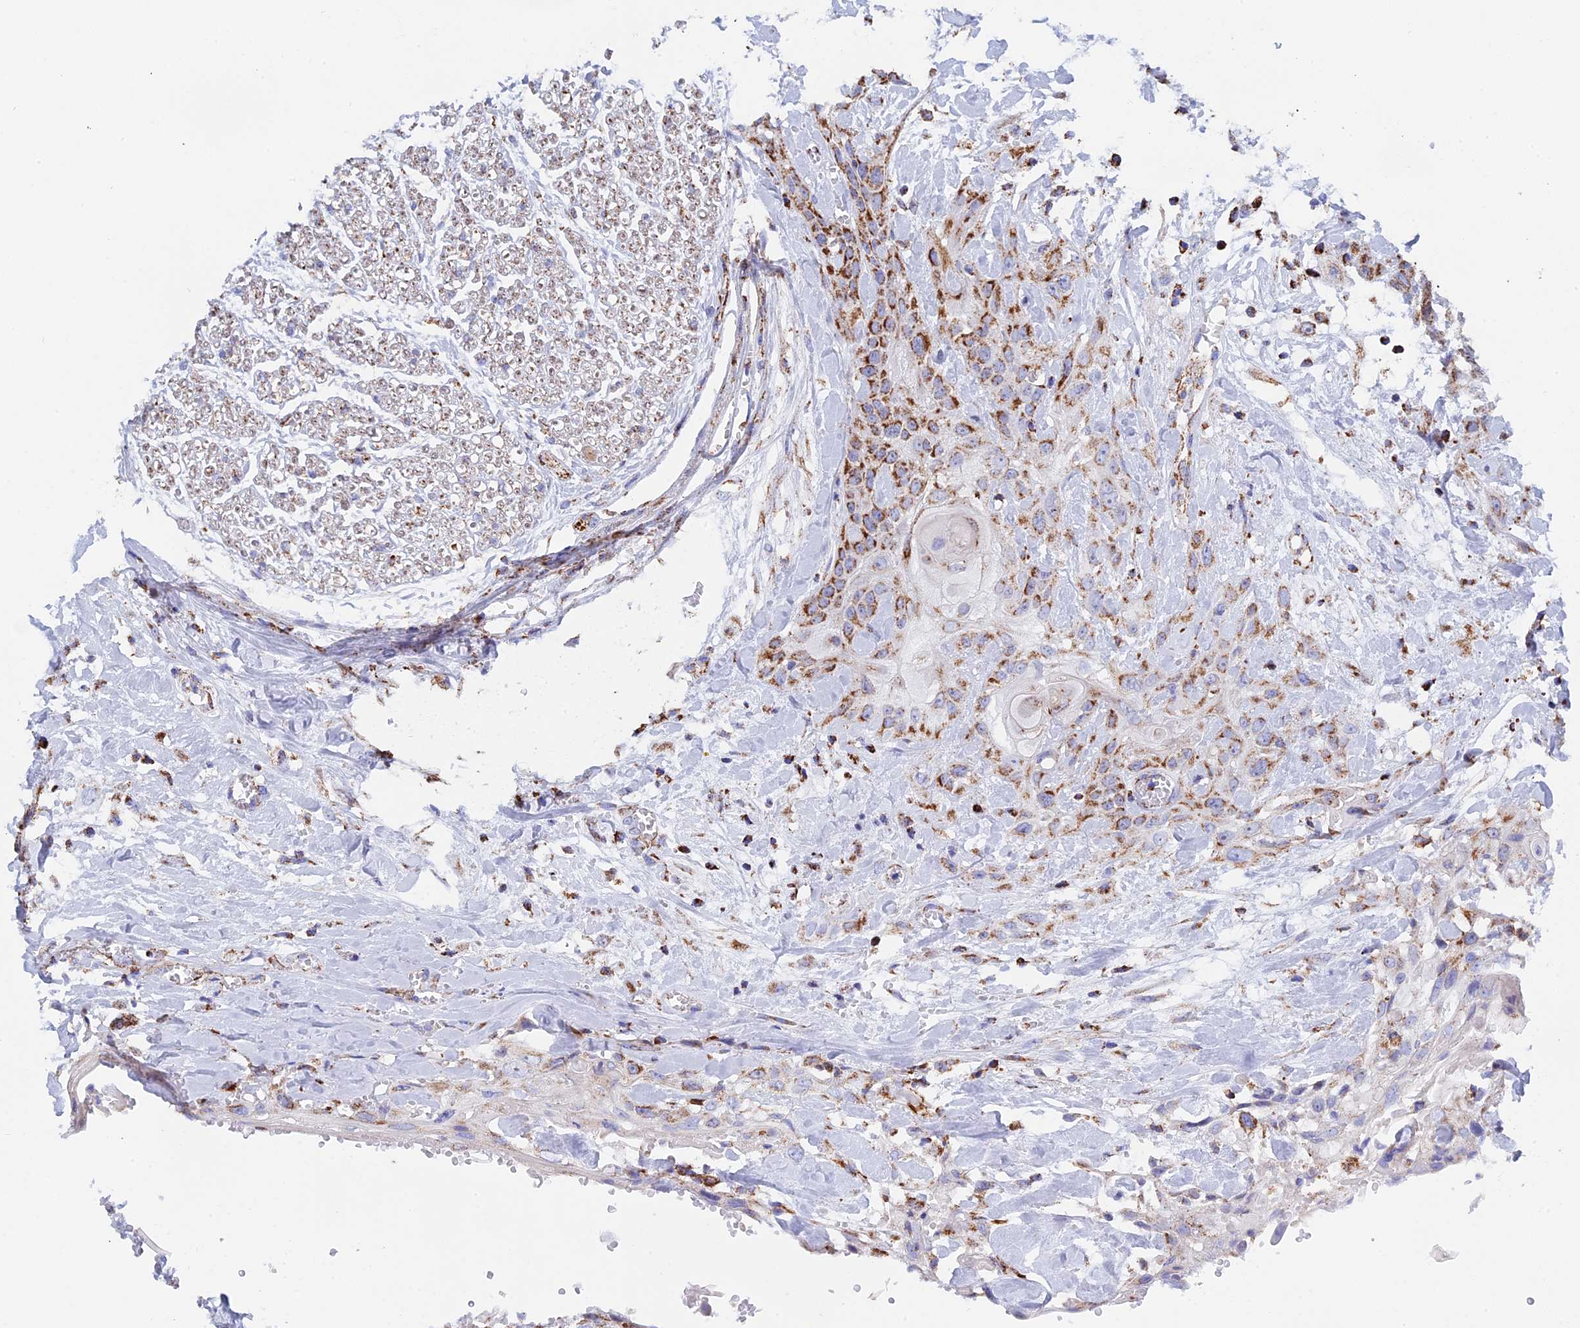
{"staining": {"intensity": "moderate", "quantity": ">75%", "location": "cytoplasmic/membranous"}, "tissue": "head and neck cancer", "cell_type": "Tumor cells", "image_type": "cancer", "snomed": [{"axis": "morphology", "description": "Squamous cell carcinoma, NOS"}, {"axis": "topography", "description": "Head-Neck"}], "caption": "Approximately >75% of tumor cells in head and neck squamous cell carcinoma demonstrate moderate cytoplasmic/membranous protein positivity as visualized by brown immunohistochemical staining.", "gene": "NDUFA5", "patient": {"sex": "female", "age": 43}}